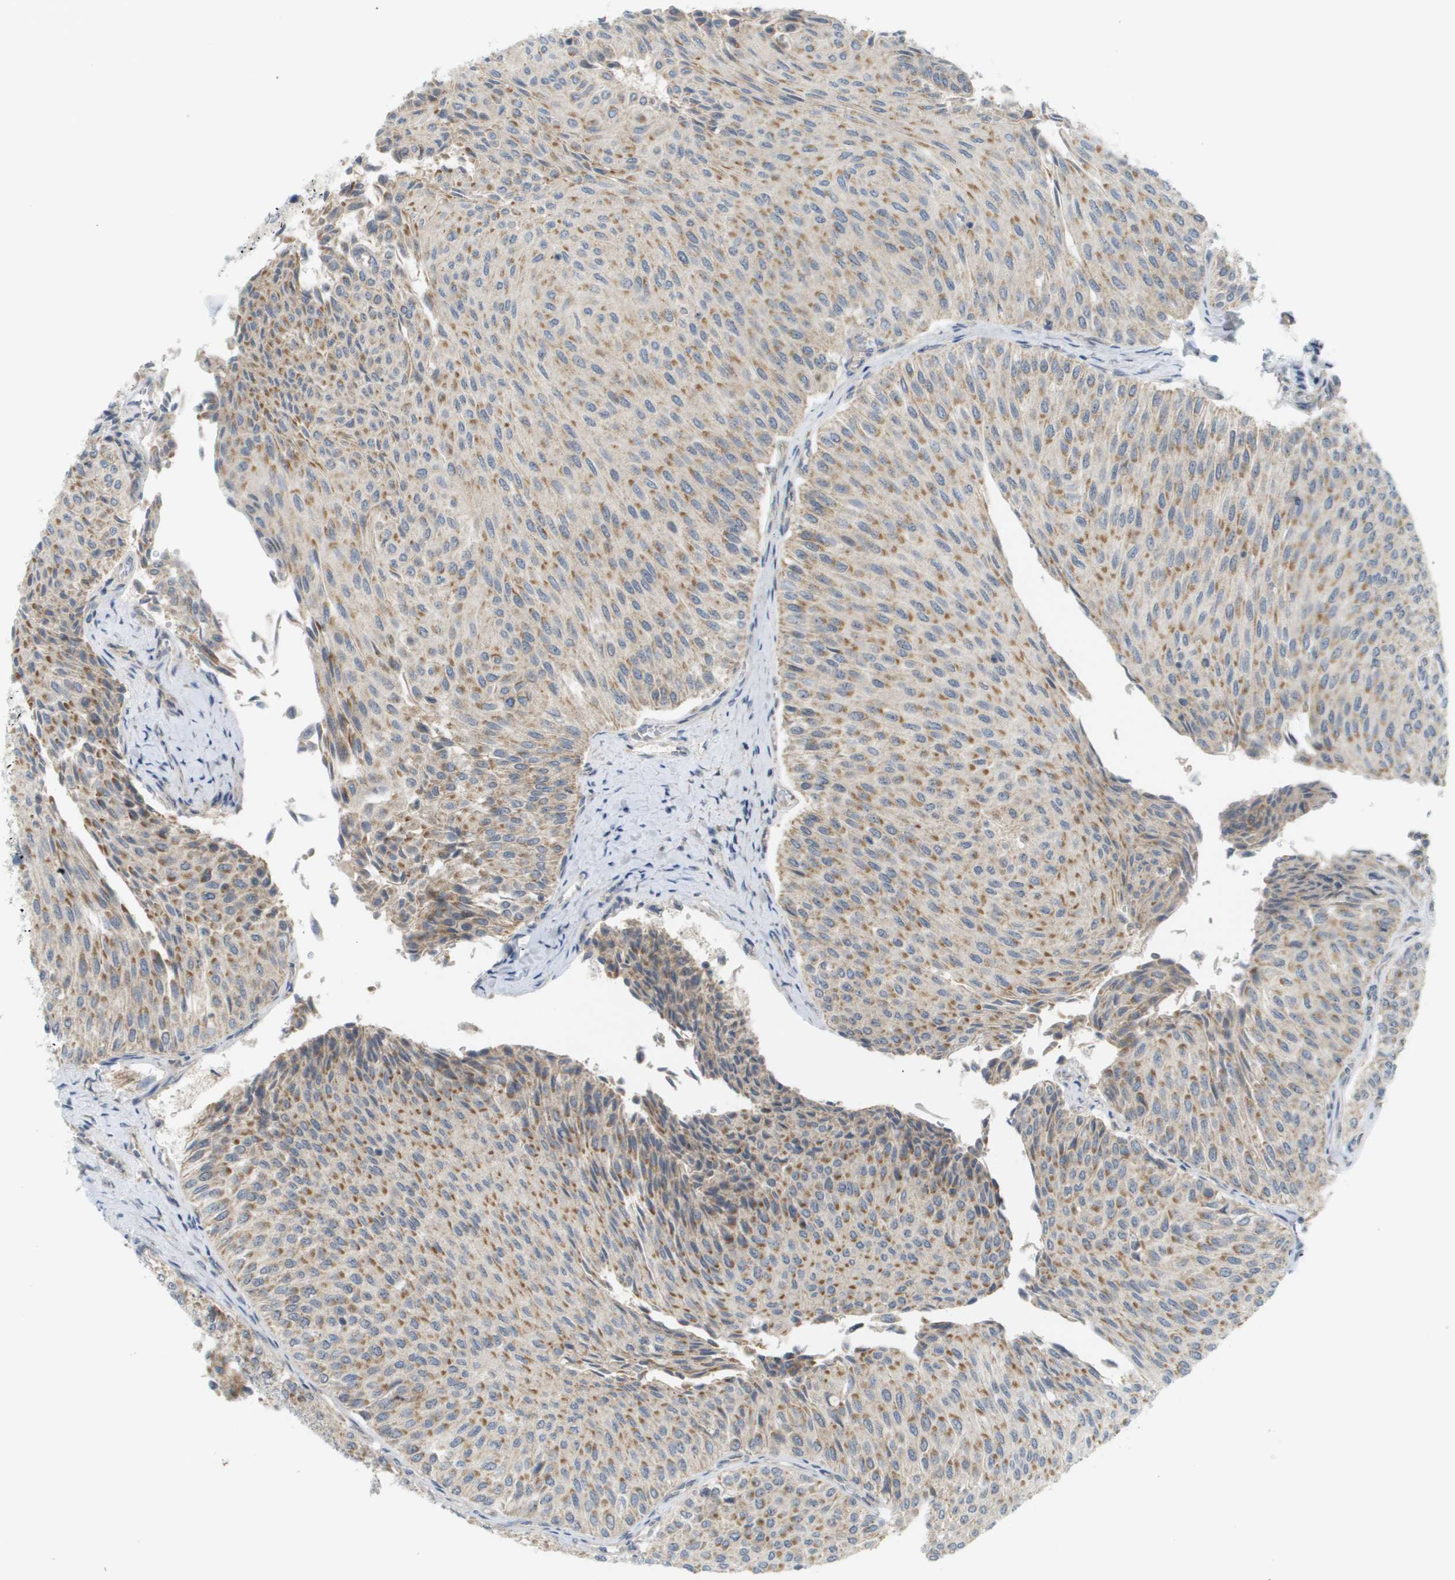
{"staining": {"intensity": "moderate", "quantity": ">75%", "location": "cytoplasmic/membranous"}, "tissue": "urothelial cancer", "cell_type": "Tumor cells", "image_type": "cancer", "snomed": [{"axis": "morphology", "description": "Urothelial carcinoma, Low grade"}, {"axis": "topography", "description": "Urinary bladder"}], "caption": "Immunohistochemistry (IHC) photomicrograph of human low-grade urothelial carcinoma stained for a protein (brown), which exhibits medium levels of moderate cytoplasmic/membranous expression in about >75% of tumor cells.", "gene": "PROC", "patient": {"sex": "male", "age": 78}}